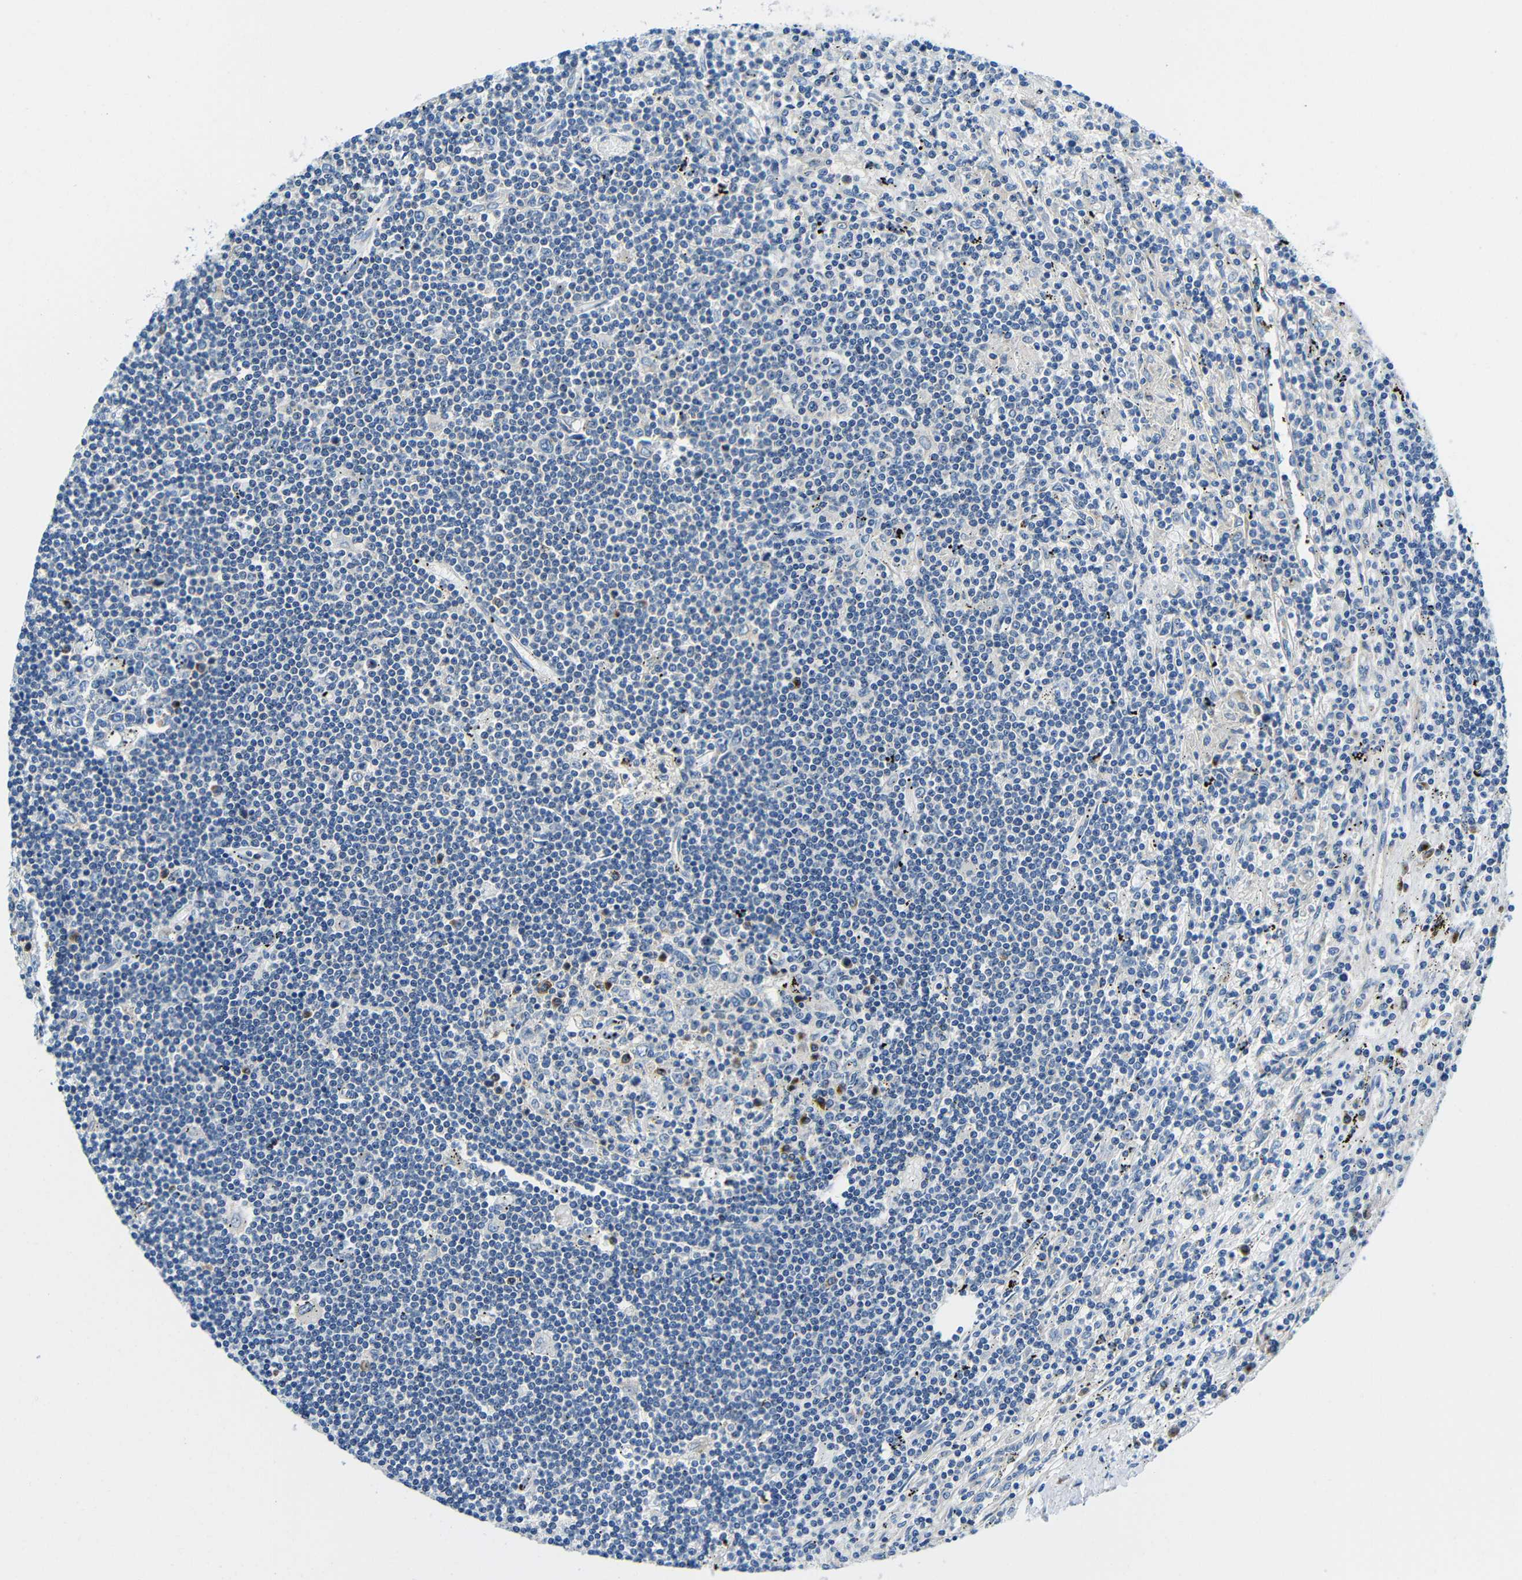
{"staining": {"intensity": "negative", "quantity": "none", "location": "none"}, "tissue": "lymphoma", "cell_type": "Tumor cells", "image_type": "cancer", "snomed": [{"axis": "morphology", "description": "Malignant lymphoma, non-Hodgkin's type, Low grade"}, {"axis": "topography", "description": "Spleen"}], "caption": "The micrograph demonstrates no staining of tumor cells in malignant lymphoma, non-Hodgkin's type (low-grade). (DAB IHC visualized using brightfield microscopy, high magnification).", "gene": "USO1", "patient": {"sex": "male", "age": 76}}